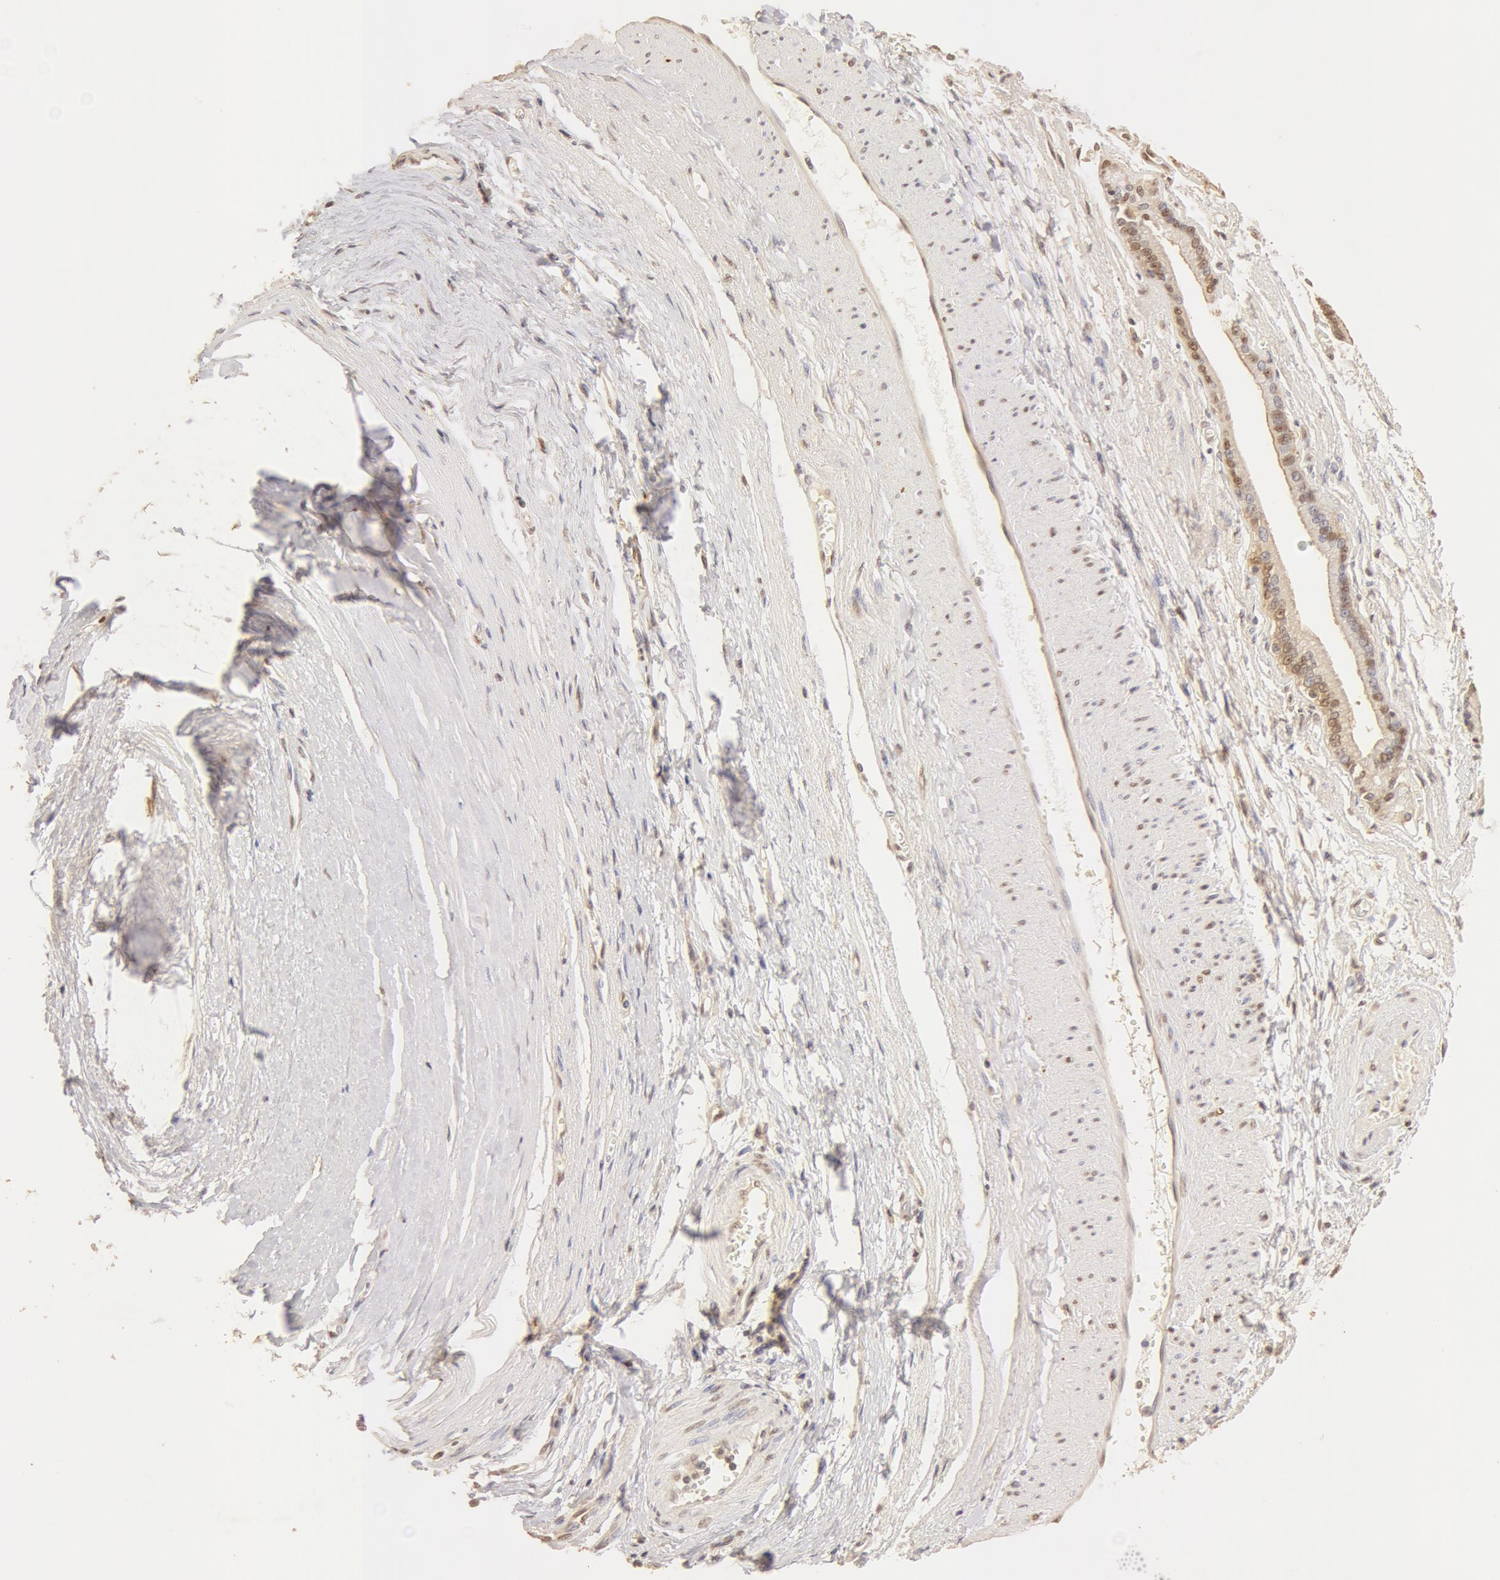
{"staining": {"intensity": "moderate", "quantity": ">75%", "location": "cytoplasmic/membranous,nuclear"}, "tissue": "liver cancer", "cell_type": "Tumor cells", "image_type": "cancer", "snomed": [{"axis": "morphology", "description": "Cholangiocarcinoma"}, {"axis": "topography", "description": "Liver"}], "caption": "Moderate cytoplasmic/membranous and nuclear protein positivity is present in approximately >75% of tumor cells in liver cancer (cholangiocarcinoma). The staining was performed using DAB (3,3'-diaminobenzidine), with brown indicating positive protein expression. Nuclei are stained blue with hematoxylin.", "gene": "SNRNP70", "patient": {"sex": "female", "age": 79}}